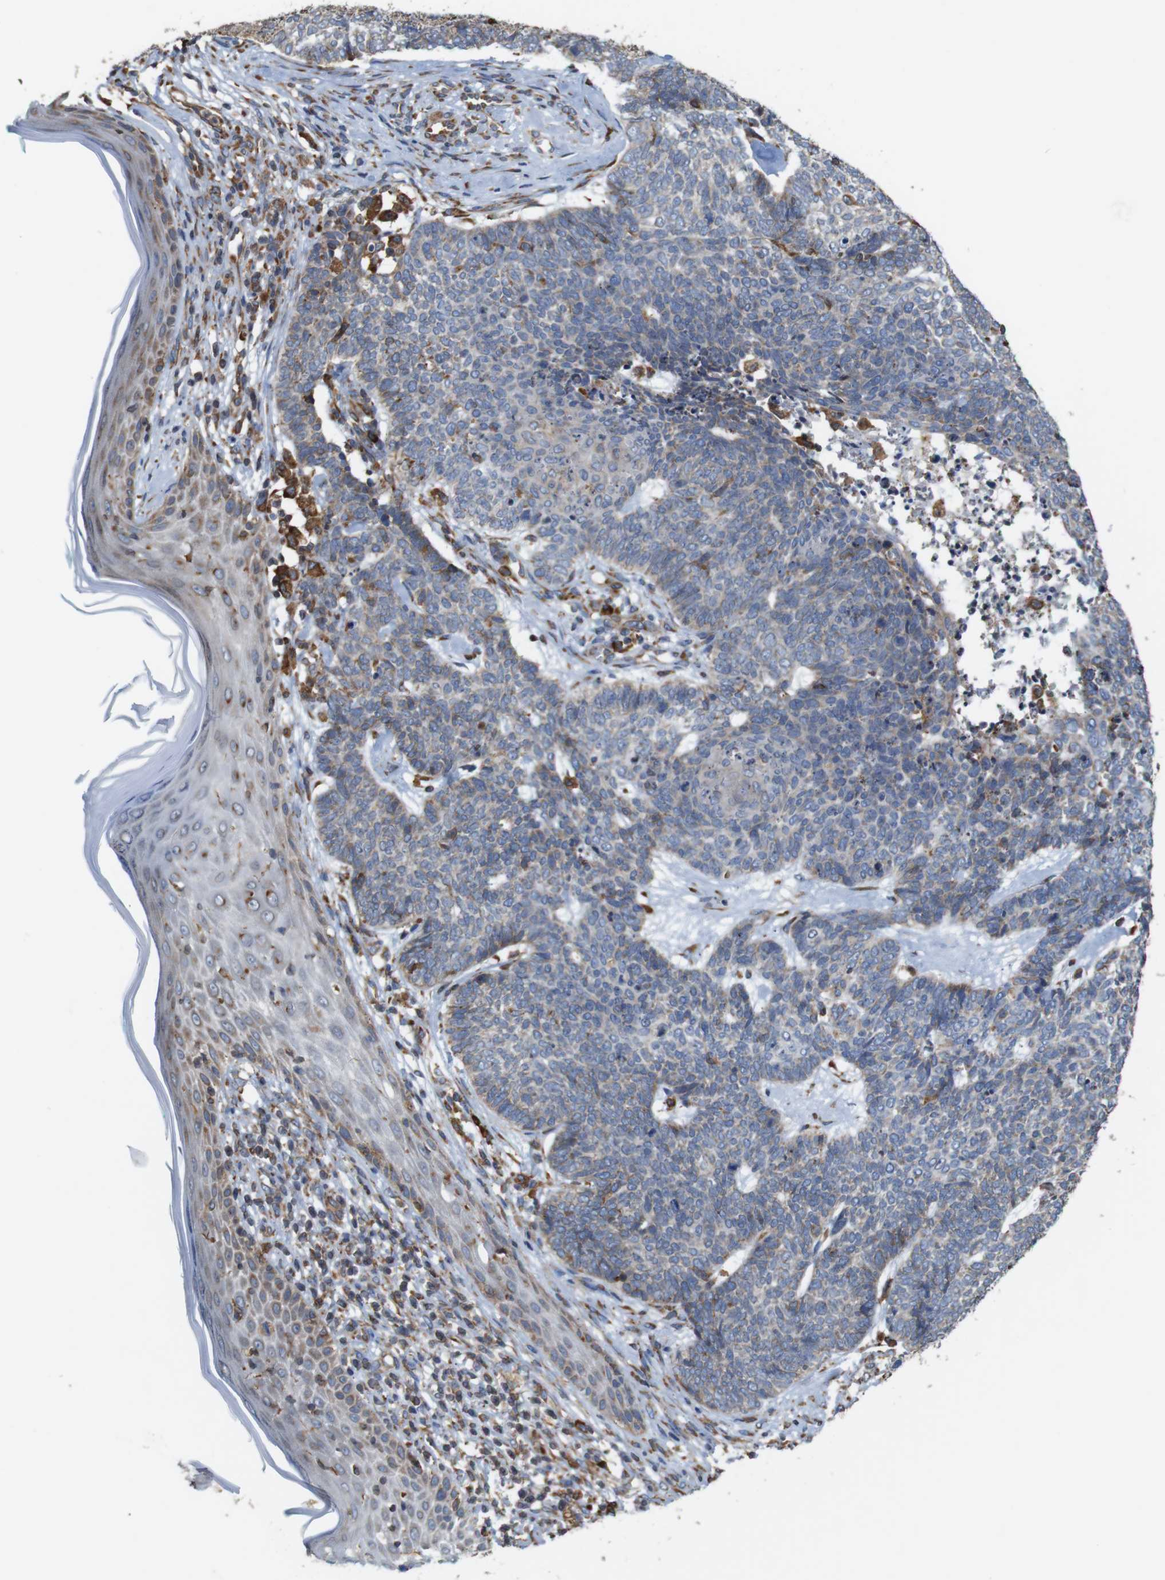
{"staining": {"intensity": "weak", "quantity": "<25%", "location": "cytoplasmic/membranous"}, "tissue": "skin cancer", "cell_type": "Tumor cells", "image_type": "cancer", "snomed": [{"axis": "morphology", "description": "Basal cell carcinoma"}, {"axis": "topography", "description": "Skin"}], "caption": "This is an immunohistochemistry (IHC) photomicrograph of human skin cancer (basal cell carcinoma). There is no expression in tumor cells.", "gene": "UGGT1", "patient": {"sex": "female", "age": 84}}